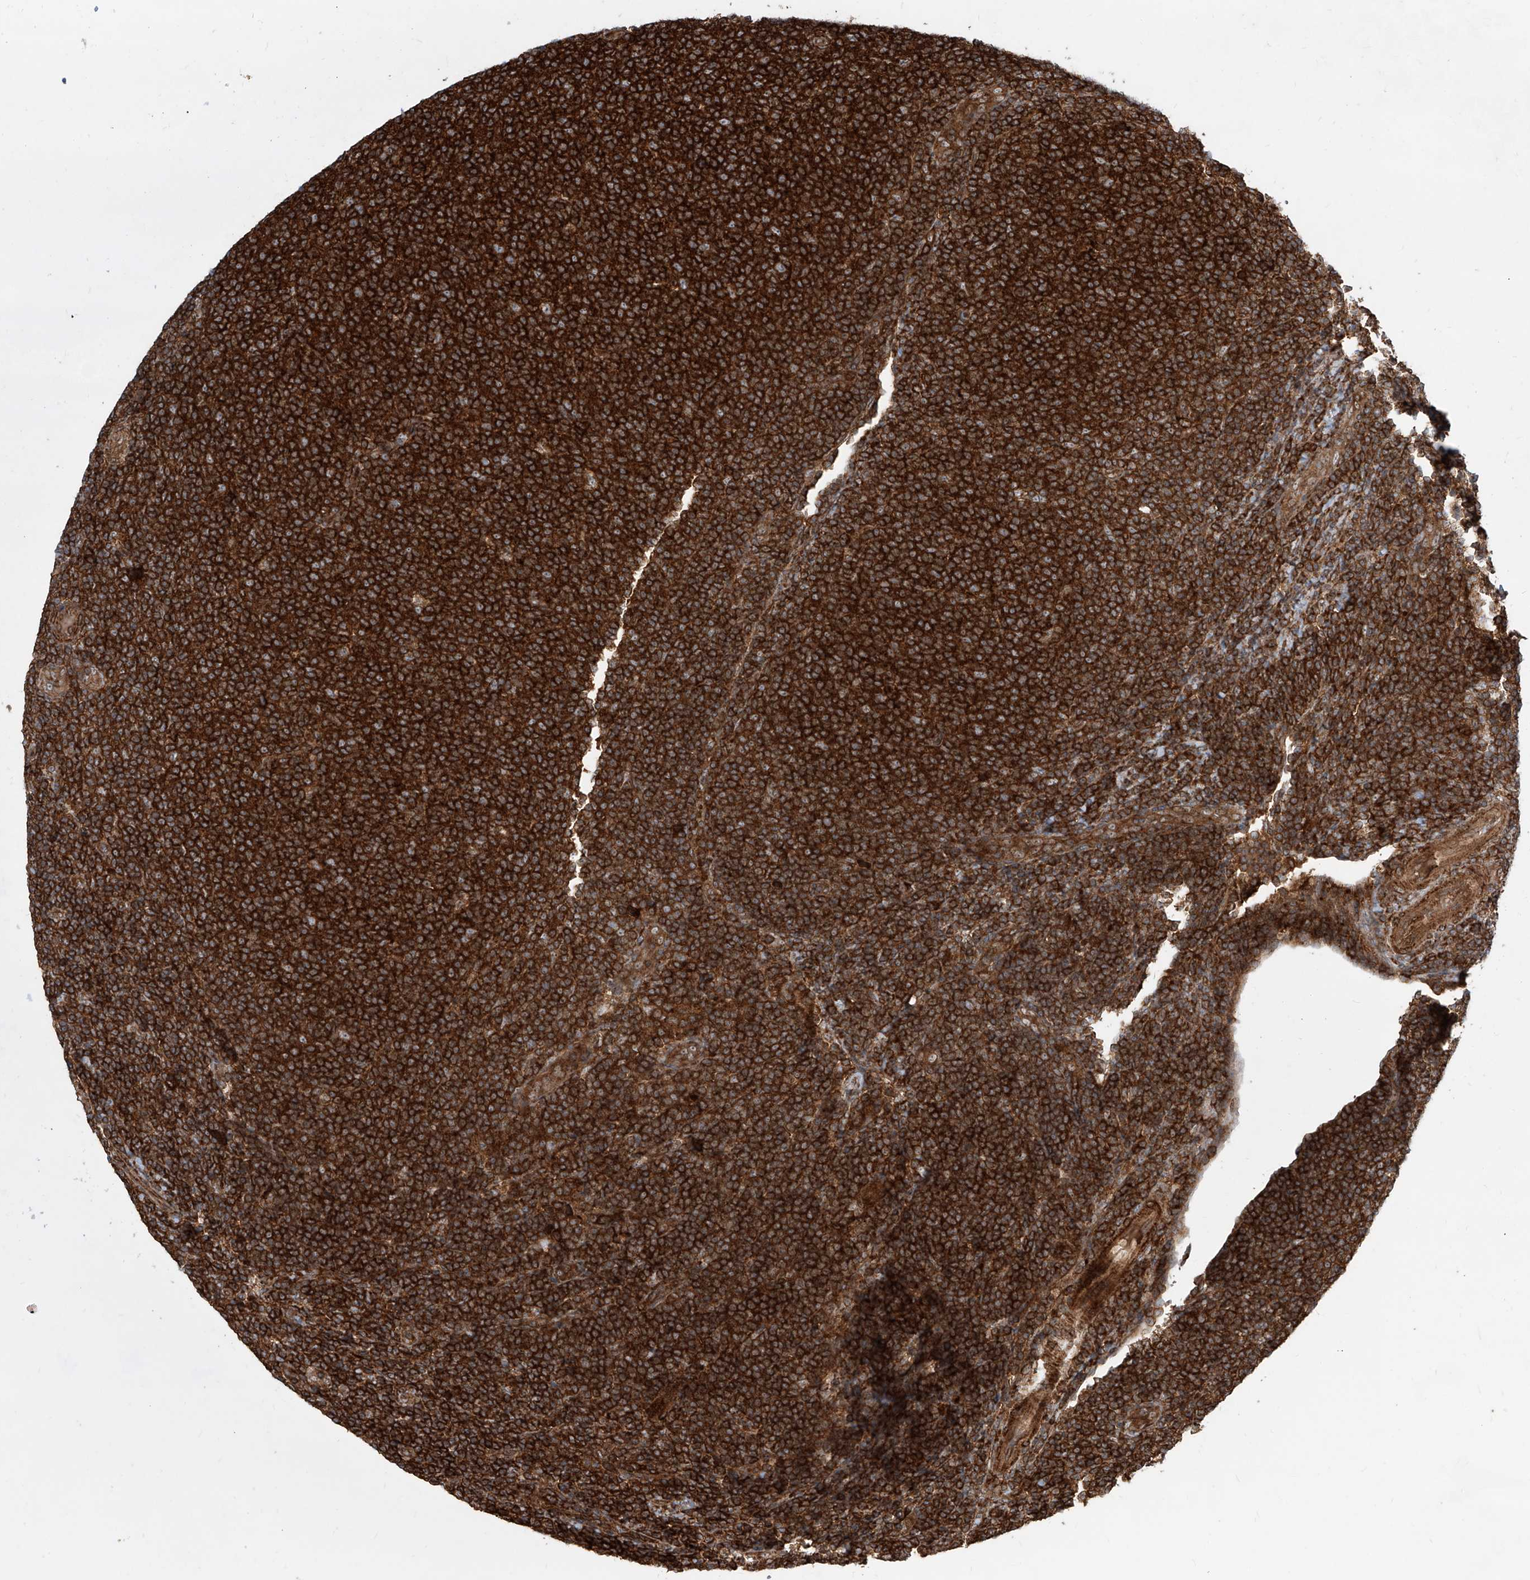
{"staining": {"intensity": "strong", "quantity": ">75%", "location": "cytoplasmic/membranous"}, "tissue": "lymphoma", "cell_type": "Tumor cells", "image_type": "cancer", "snomed": [{"axis": "morphology", "description": "Malignant lymphoma, non-Hodgkin's type, Low grade"}, {"axis": "topography", "description": "Lymph node"}], "caption": "IHC staining of lymphoma, which displays high levels of strong cytoplasmic/membranous staining in about >75% of tumor cells indicating strong cytoplasmic/membranous protein positivity. The staining was performed using DAB (3,3'-diaminobenzidine) (brown) for protein detection and nuclei were counterstained in hematoxylin (blue).", "gene": "MAGED2", "patient": {"sex": "male", "age": 66}}